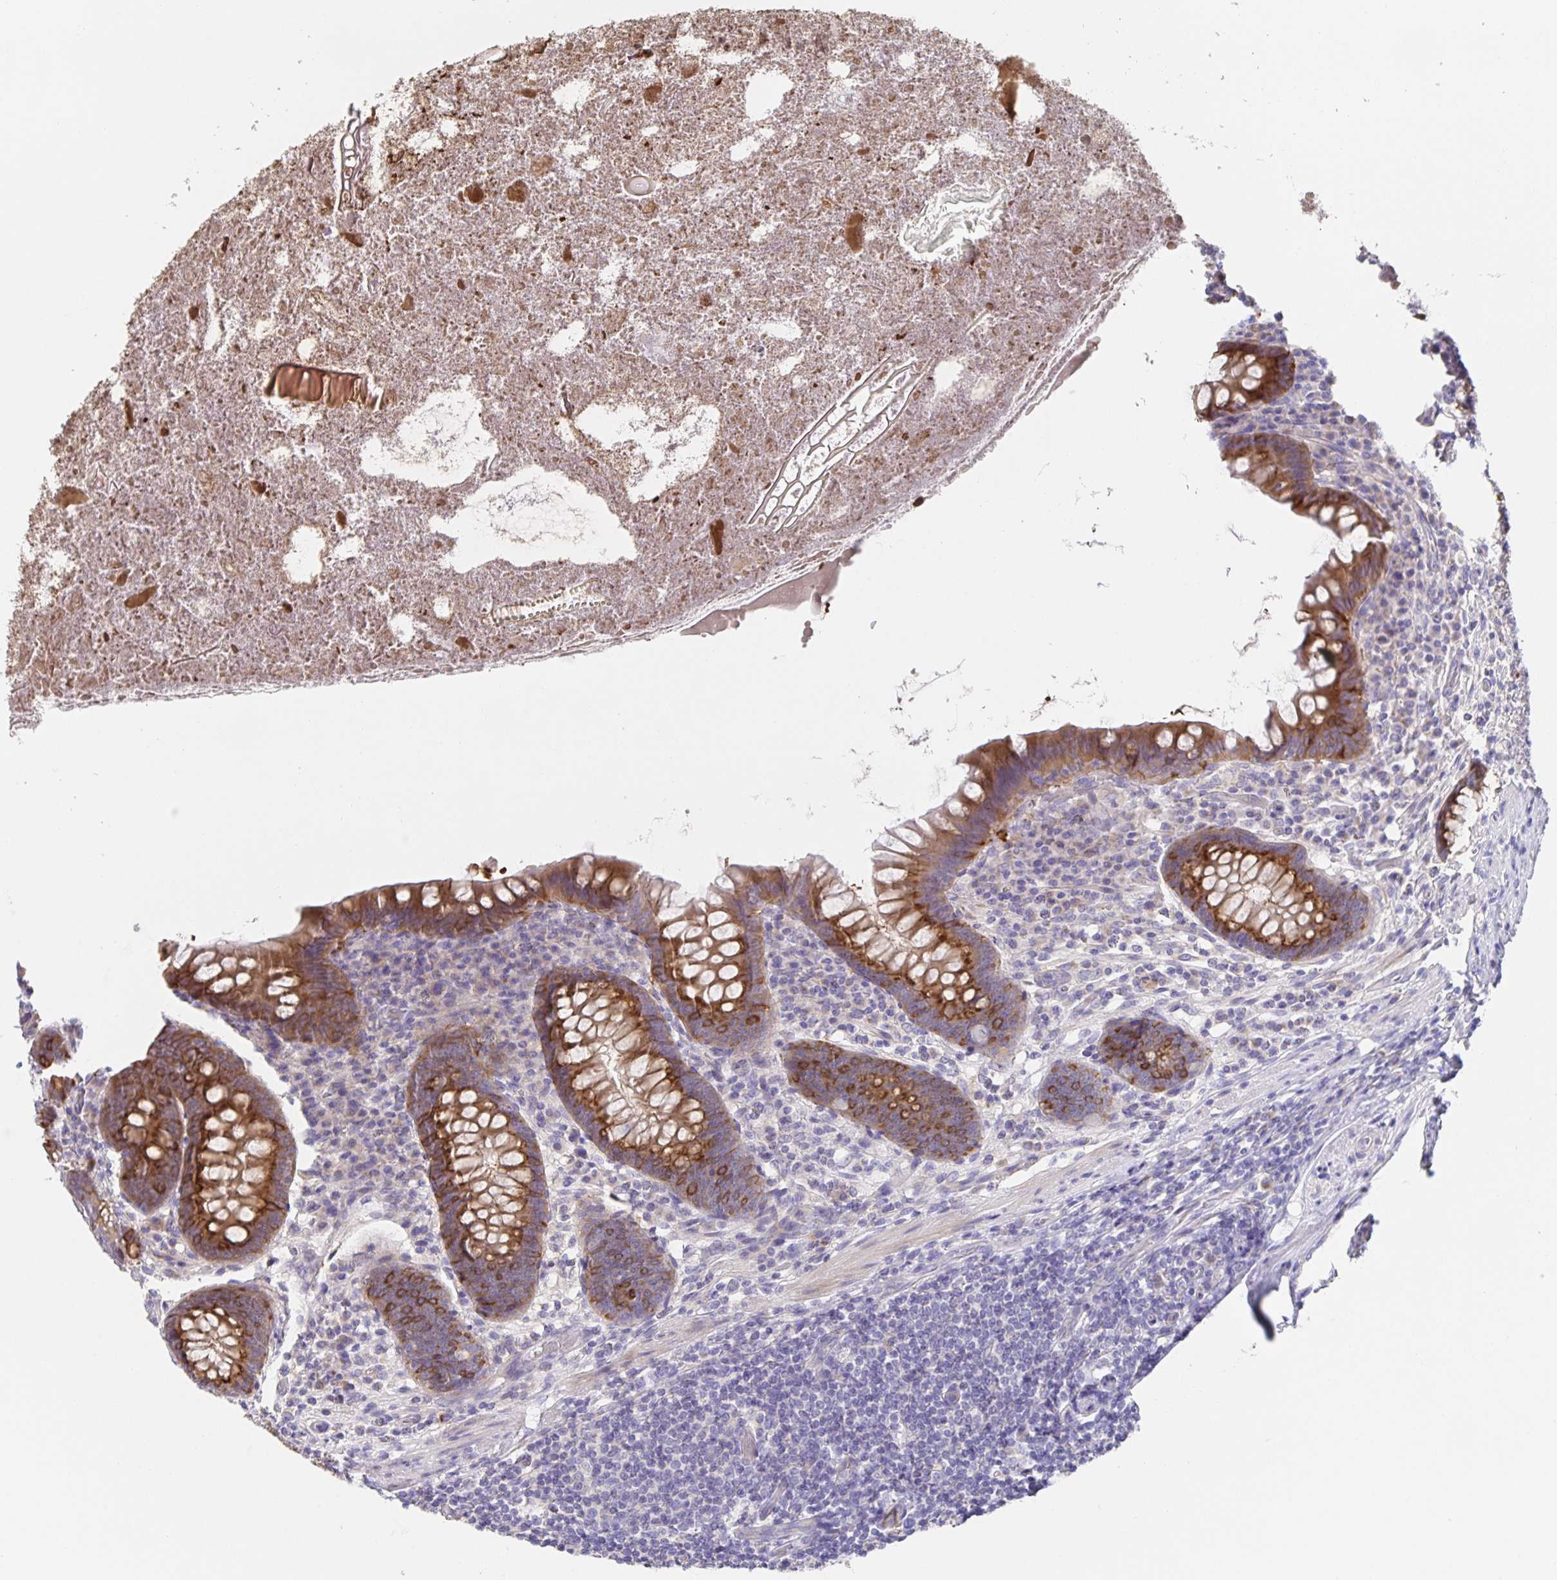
{"staining": {"intensity": "moderate", "quantity": "25%-75%", "location": "cytoplasmic/membranous"}, "tissue": "appendix", "cell_type": "Glandular cells", "image_type": "normal", "snomed": [{"axis": "morphology", "description": "Normal tissue, NOS"}, {"axis": "topography", "description": "Appendix"}], "caption": "Immunohistochemistry (IHC) micrograph of unremarkable appendix: appendix stained using immunohistochemistry (IHC) exhibits medium levels of moderate protein expression localized specifically in the cytoplasmic/membranous of glandular cells, appearing as a cytoplasmic/membranous brown color.", "gene": "PRR36", "patient": {"sex": "male", "age": 71}}